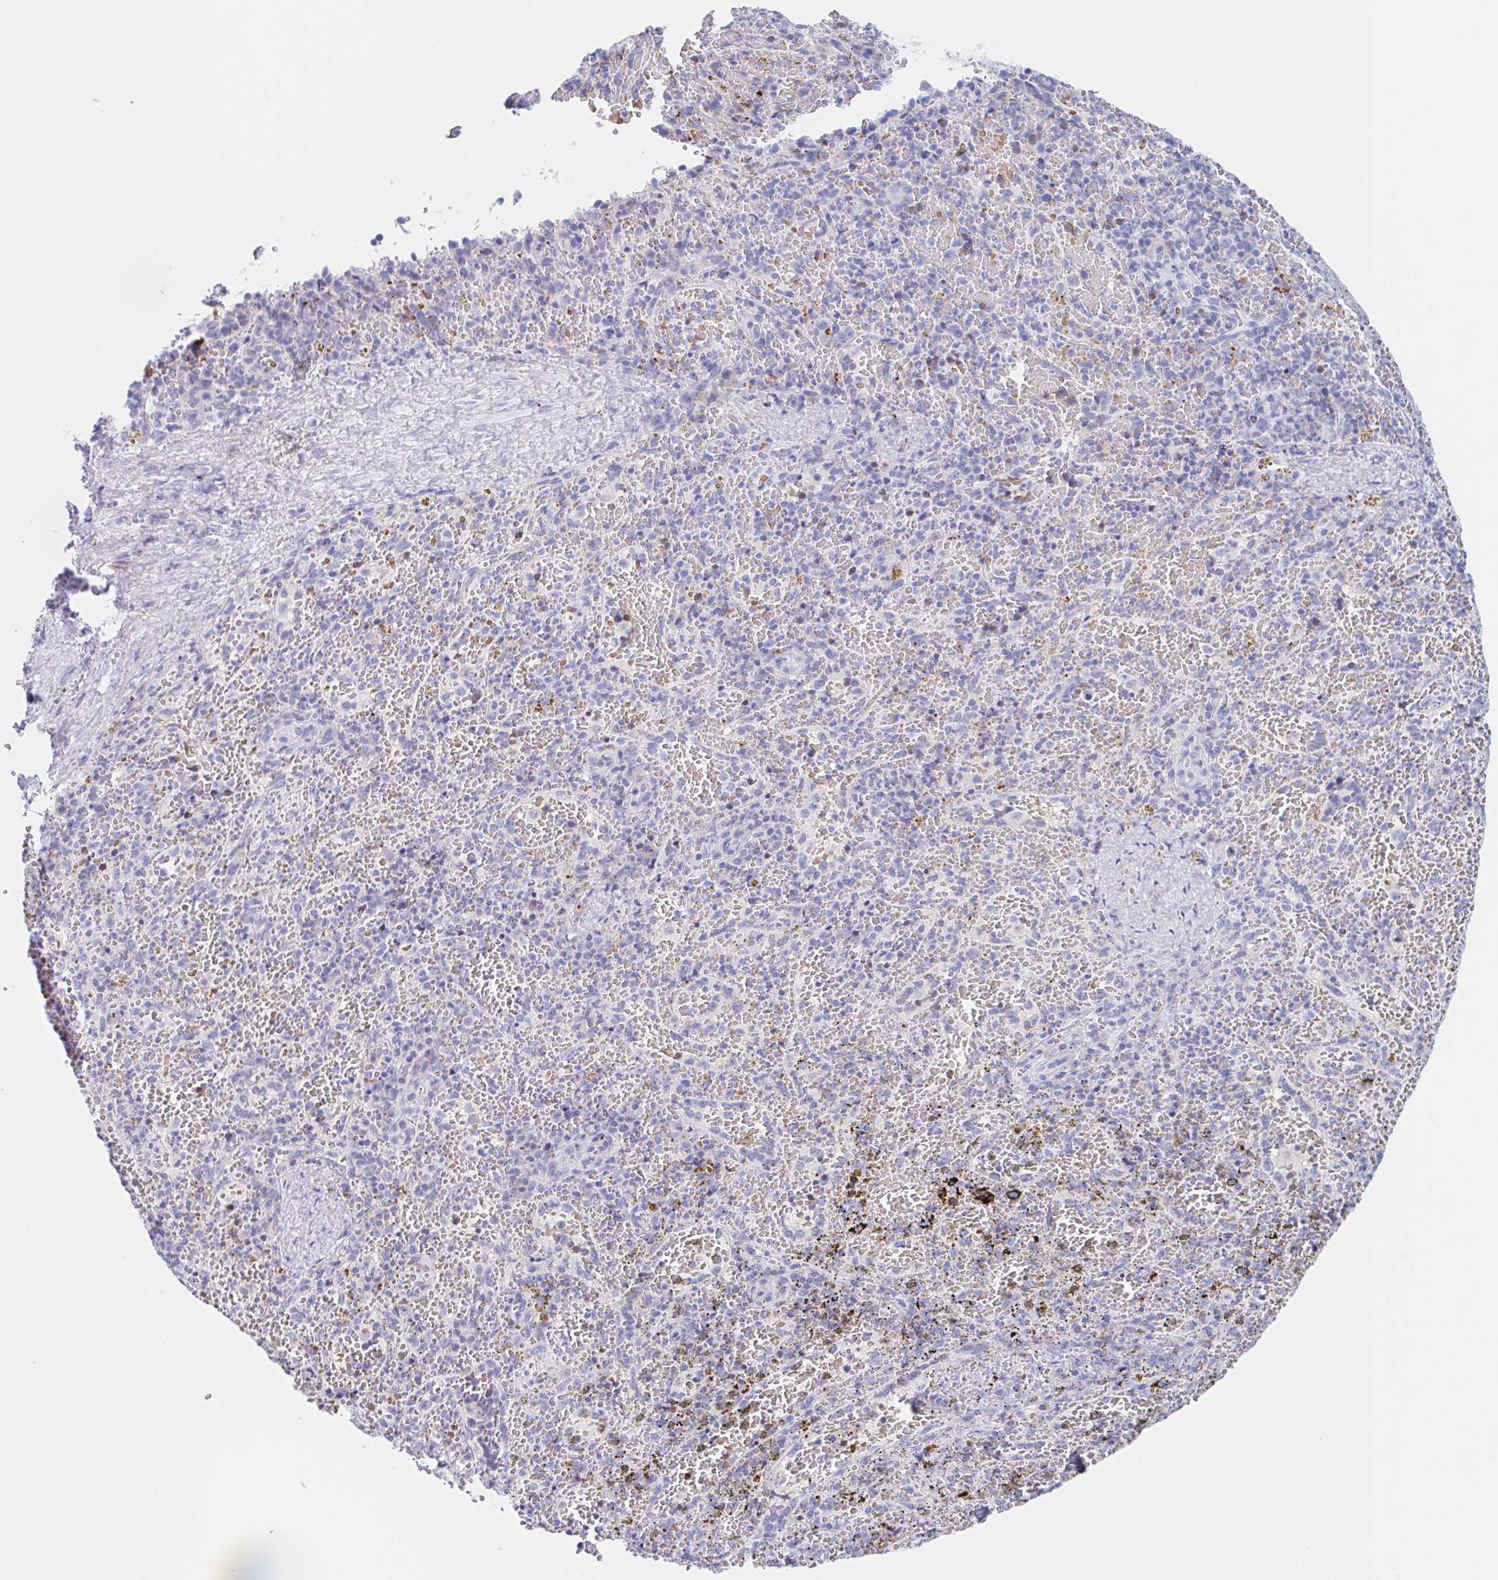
{"staining": {"intensity": "negative", "quantity": "none", "location": "none"}, "tissue": "spleen", "cell_type": "Cells in red pulp", "image_type": "normal", "snomed": [{"axis": "morphology", "description": "Normal tissue, NOS"}, {"axis": "topography", "description": "Spleen"}], "caption": "This is an immunohistochemistry photomicrograph of unremarkable spleen. There is no expression in cells in red pulp.", "gene": "ANKRD9", "patient": {"sex": "female", "age": 50}}